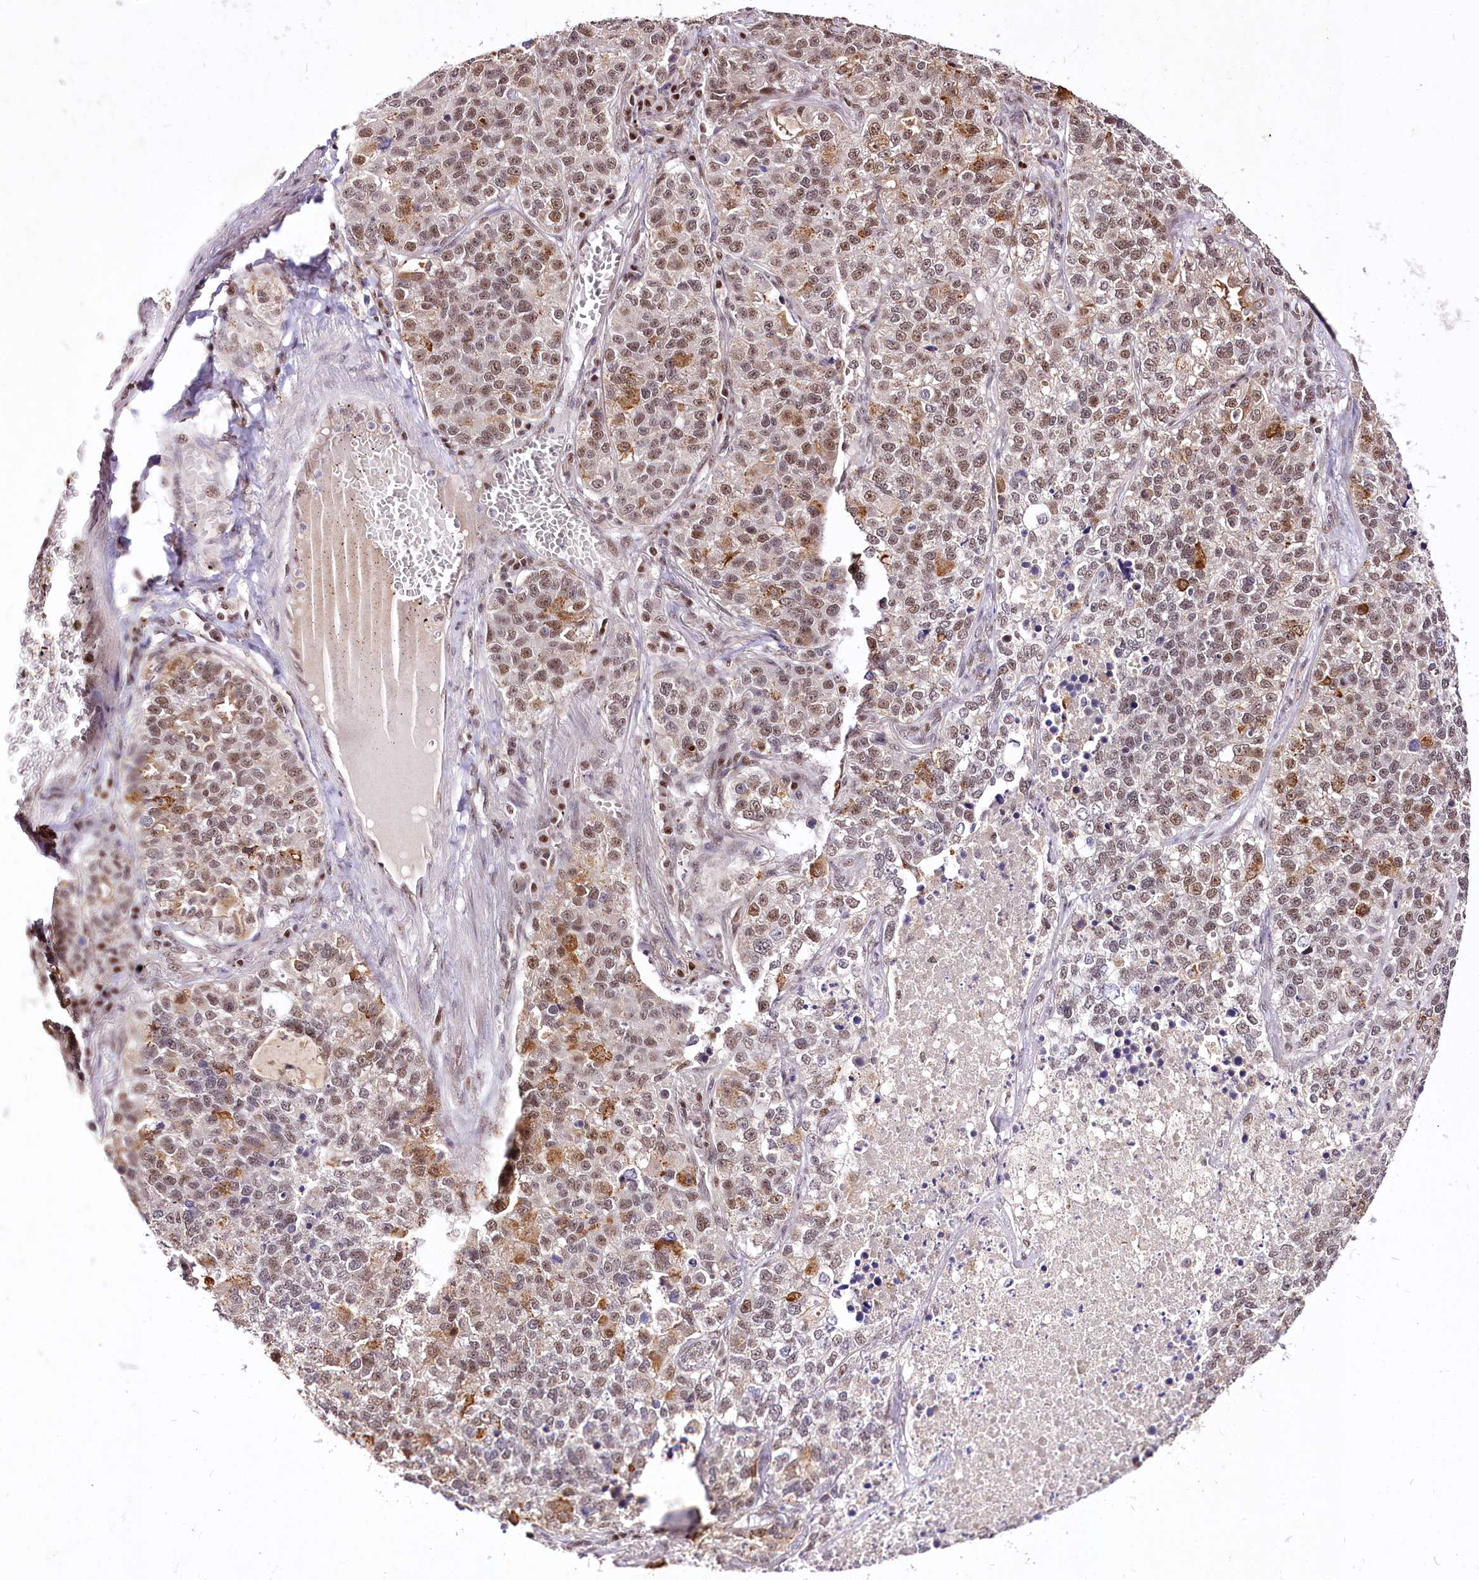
{"staining": {"intensity": "weak", "quantity": ">75%", "location": "cytoplasmic/membranous"}, "tissue": "lung cancer", "cell_type": "Tumor cells", "image_type": "cancer", "snomed": [{"axis": "morphology", "description": "Adenocarcinoma, NOS"}, {"axis": "topography", "description": "Lung"}], "caption": "About >75% of tumor cells in lung cancer reveal weak cytoplasmic/membranous protein expression as visualized by brown immunohistochemical staining.", "gene": "POLA2", "patient": {"sex": "male", "age": 49}}